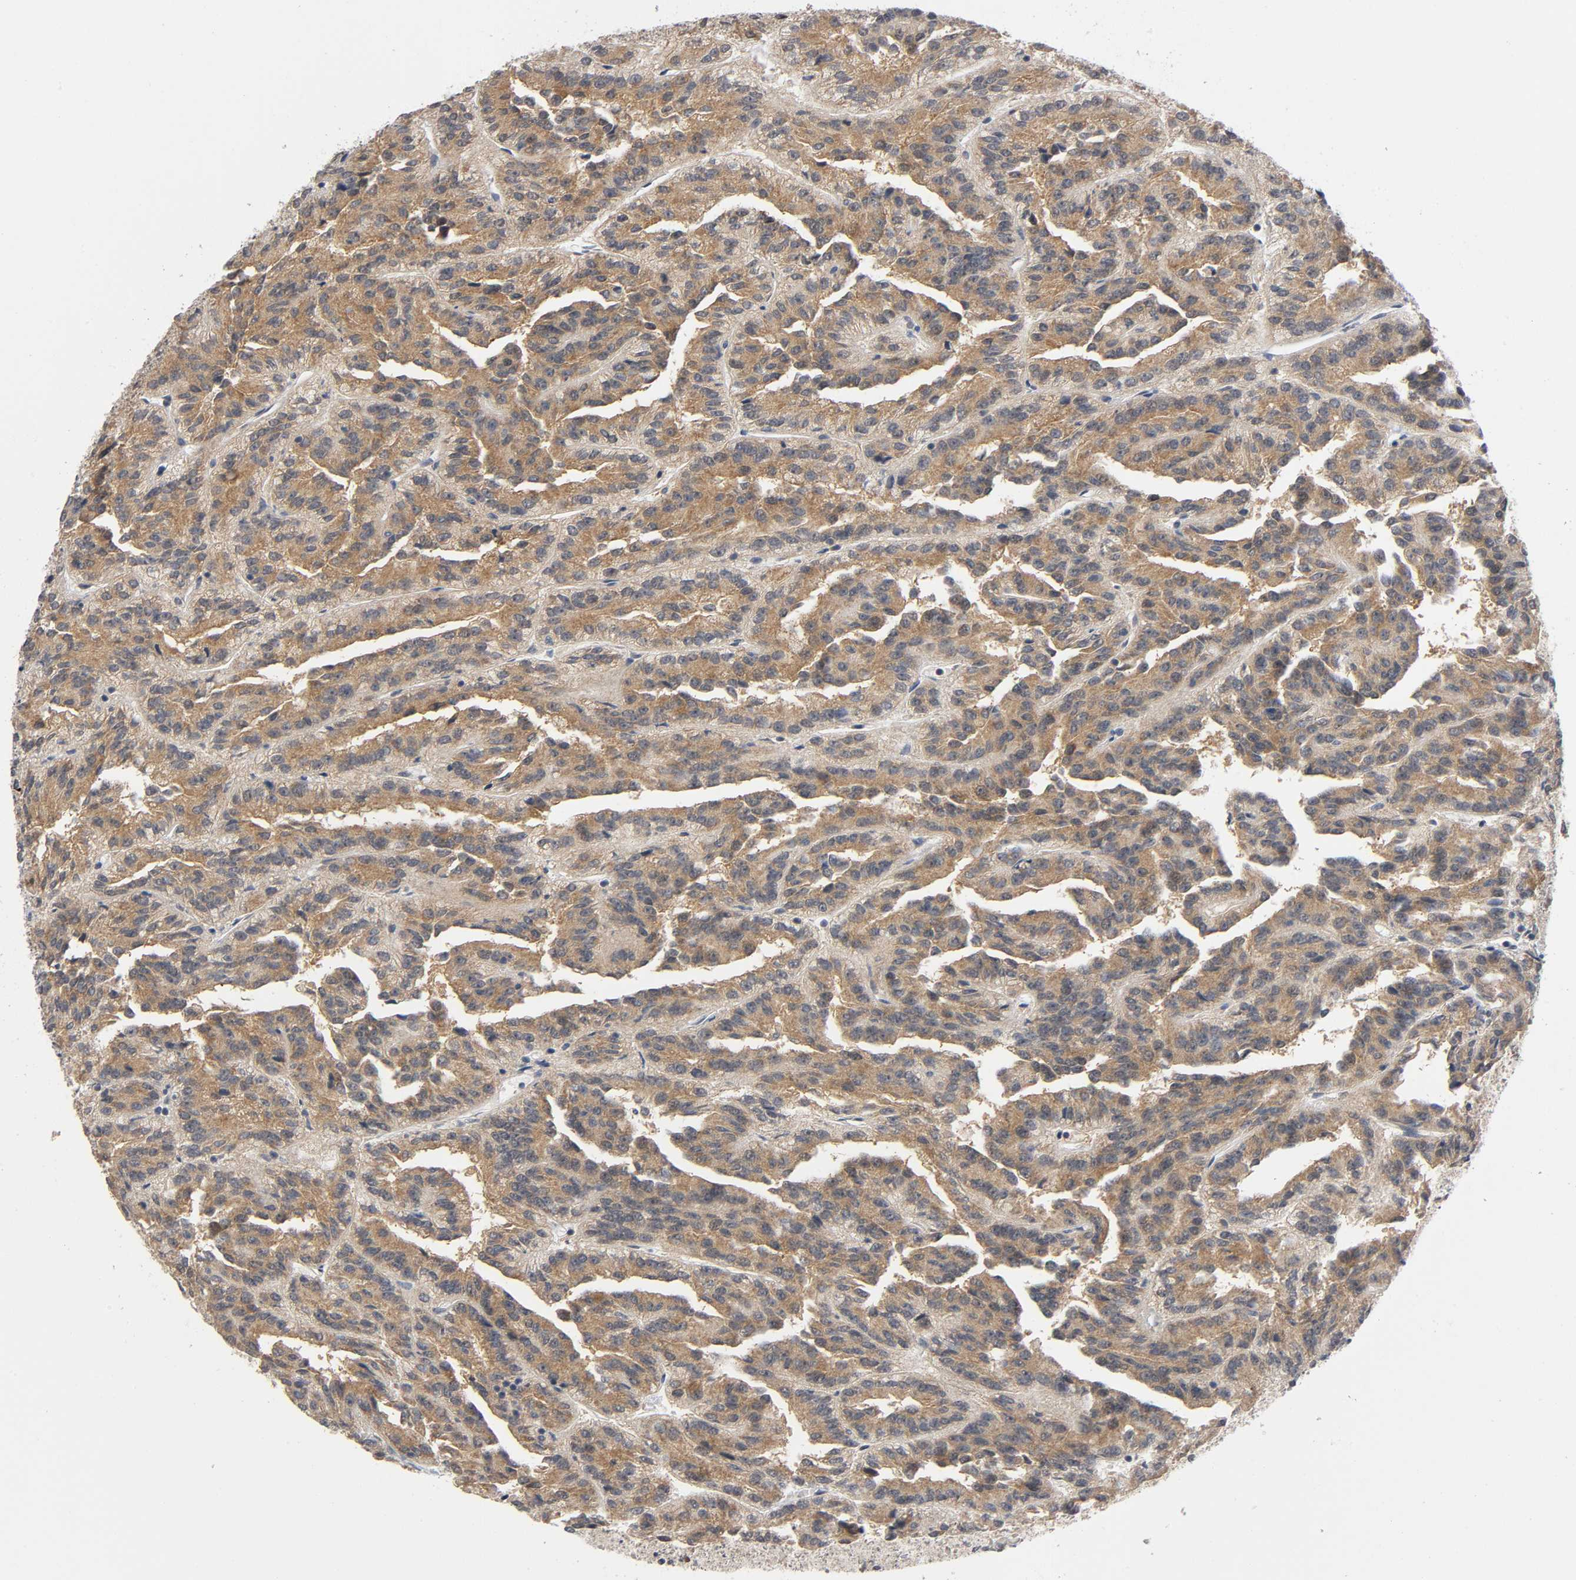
{"staining": {"intensity": "moderate", "quantity": ">75%", "location": "cytoplasmic/membranous"}, "tissue": "renal cancer", "cell_type": "Tumor cells", "image_type": "cancer", "snomed": [{"axis": "morphology", "description": "Adenocarcinoma, NOS"}, {"axis": "topography", "description": "Kidney"}], "caption": "Immunohistochemistry of human renal adenocarcinoma exhibits medium levels of moderate cytoplasmic/membranous expression in approximately >75% of tumor cells.", "gene": "MAPK8", "patient": {"sex": "male", "age": 46}}